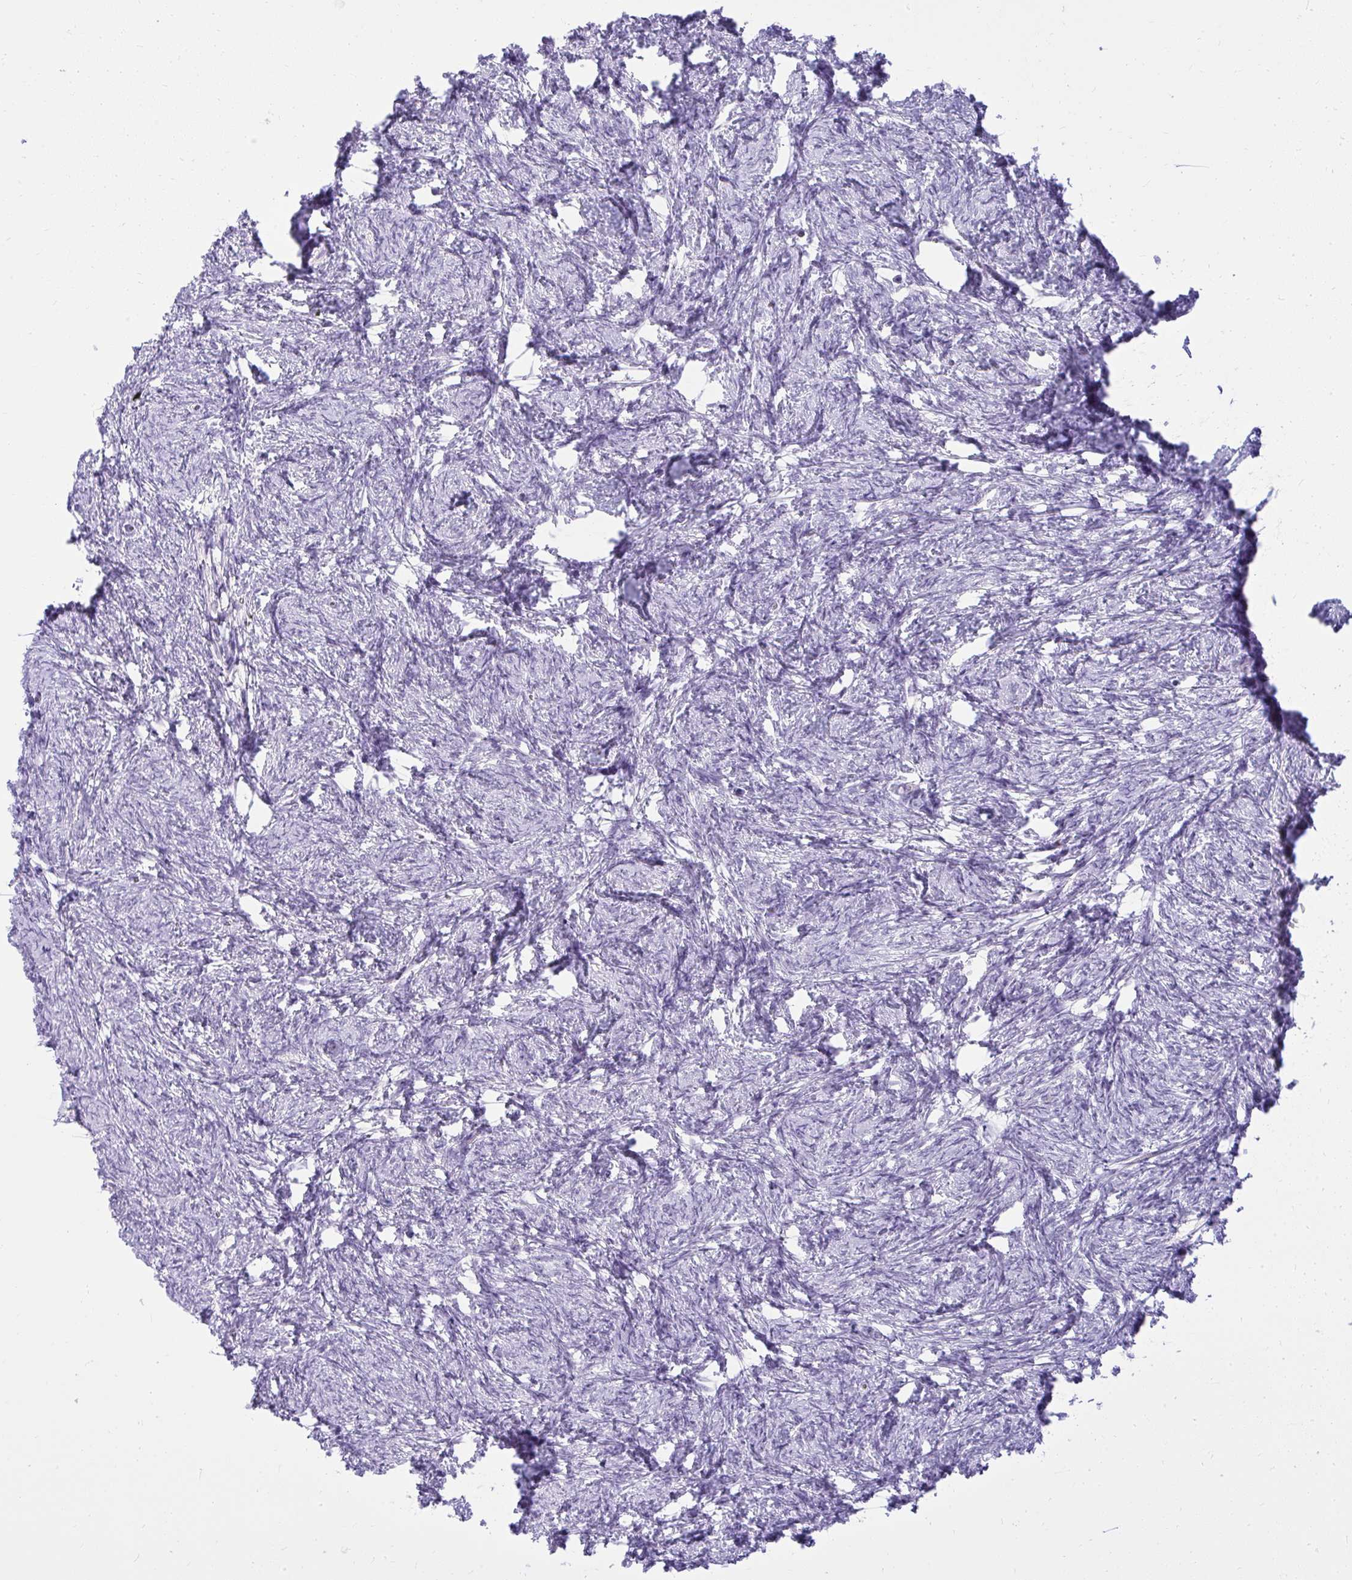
{"staining": {"intensity": "negative", "quantity": "none", "location": "none"}, "tissue": "ovary", "cell_type": "Ovarian stroma cells", "image_type": "normal", "snomed": [{"axis": "morphology", "description": "Normal tissue, NOS"}, {"axis": "topography", "description": "Ovary"}], "caption": "A high-resolution histopathology image shows immunohistochemistry (IHC) staining of unremarkable ovary, which reveals no significant staining in ovarian stroma cells. The staining was performed using DAB (3,3'-diaminobenzidine) to visualize the protein expression in brown, while the nuclei were stained in blue with hematoxylin (Magnification: 20x).", "gene": "PRAP1", "patient": {"sex": "female", "age": 41}}